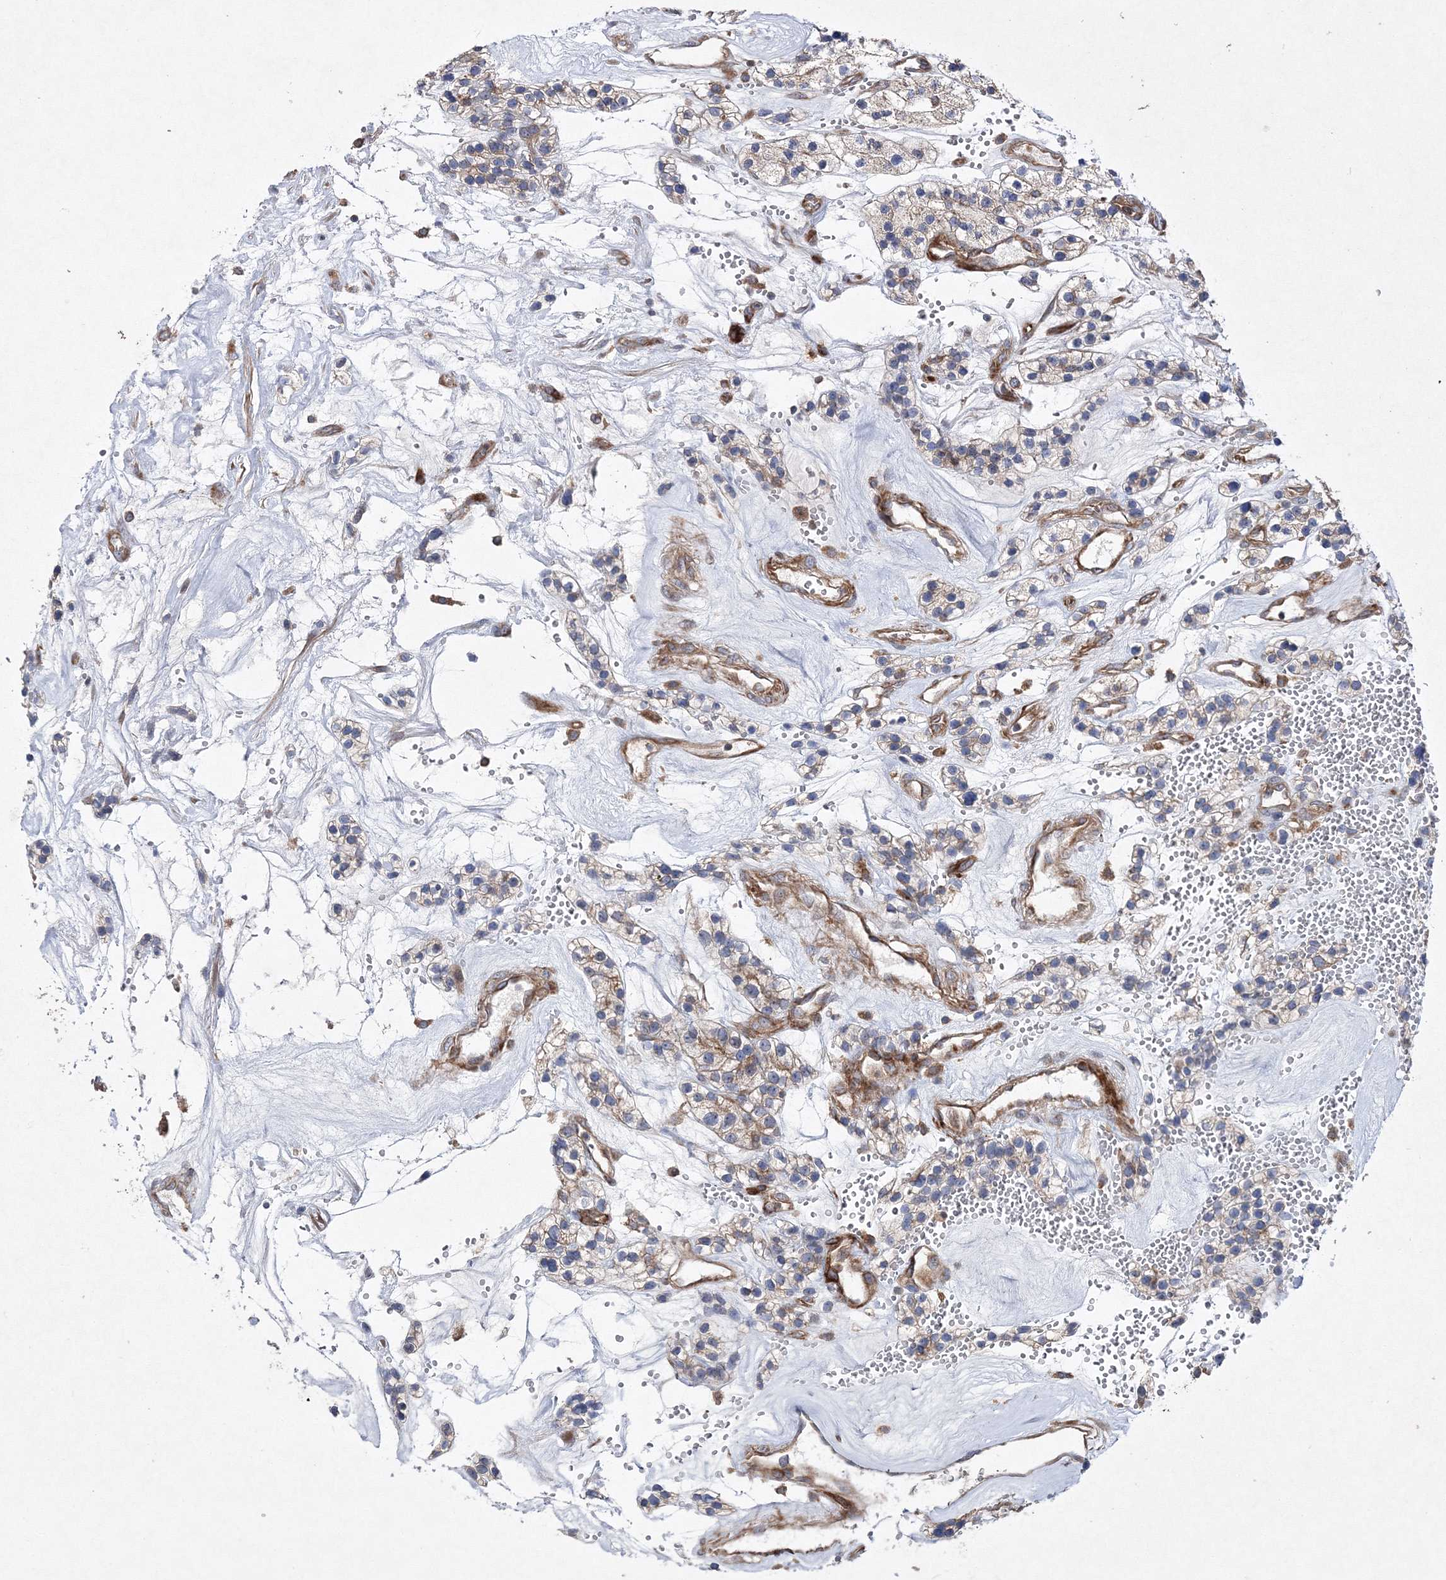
{"staining": {"intensity": "negative", "quantity": "none", "location": "none"}, "tissue": "renal cancer", "cell_type": "Tumor cells", "image_type": "cancer", "snomed": [{"axis": "morphology", "description": "Adenocarcinoma, NOS"}, {"axis": "topography", "description": "Kidney"}], "caption": "The micrograph demonstrates no significant staining in tumor cells of renal cancer.", "gene": "DNAJC13", "patient": {"sex": "female", "age": 57}}